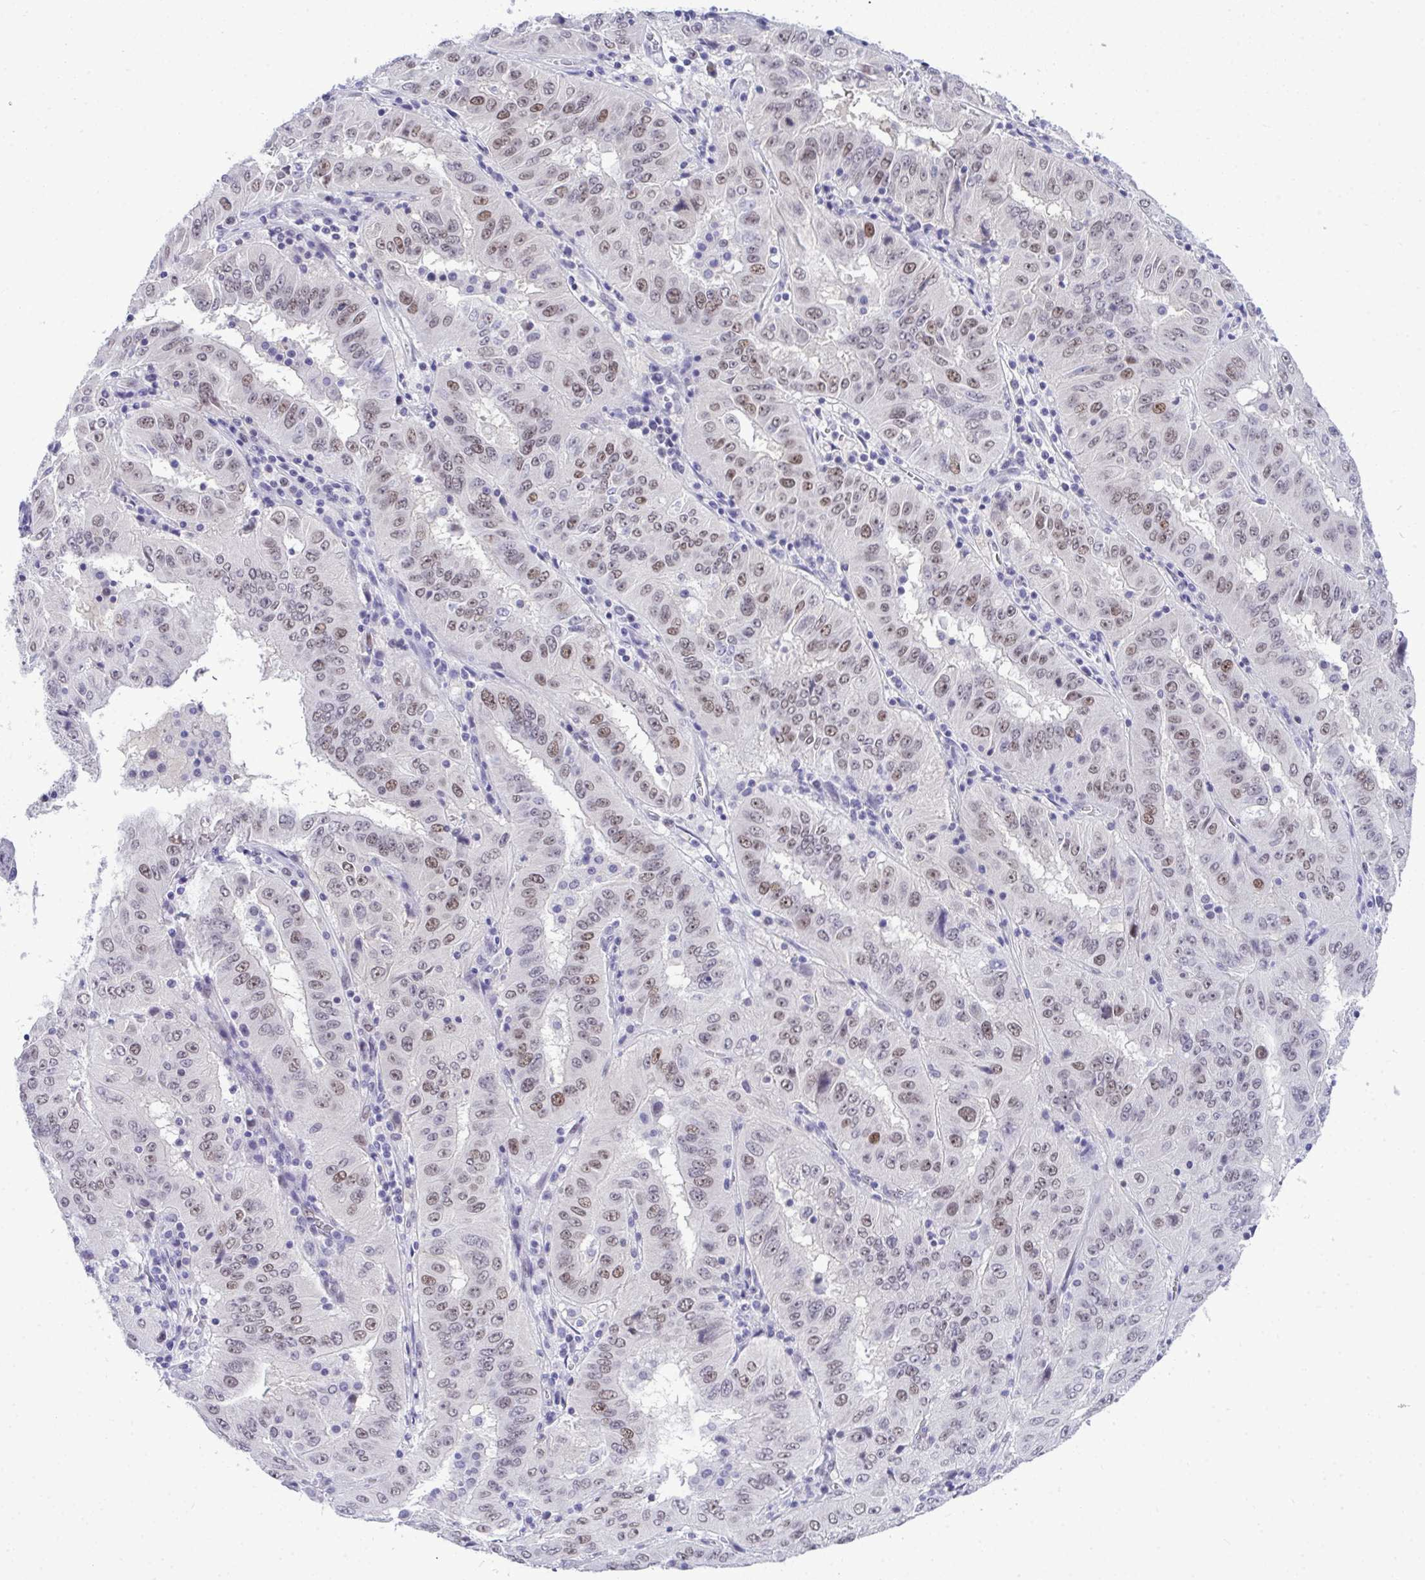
{"staining": {"intensity": "weak", "quantity": "25%-75%", "location": "nuclear"}, "tissue": "pancreatic cancer", "cell_type": "Tumor cells", "image_type": "cancer", "snomed": [{"axis": "morphology", "description": "Adenocarcinoma, NOS"}, {"axis": "topography", "description": "Pancreas"}], "caption": "Pancreatic cancer (adenocarcinoma) tissue demonstrates weak nuclear staining in about 25%-75% of tumor cells, visualized by immunohistochemistry. (DAB (3,3'-diaminobenzidine) IHC with brightfield microscopy, high magnification).", "gene": "TEAD4", "patient": {"sex": "male", "age": 63}}